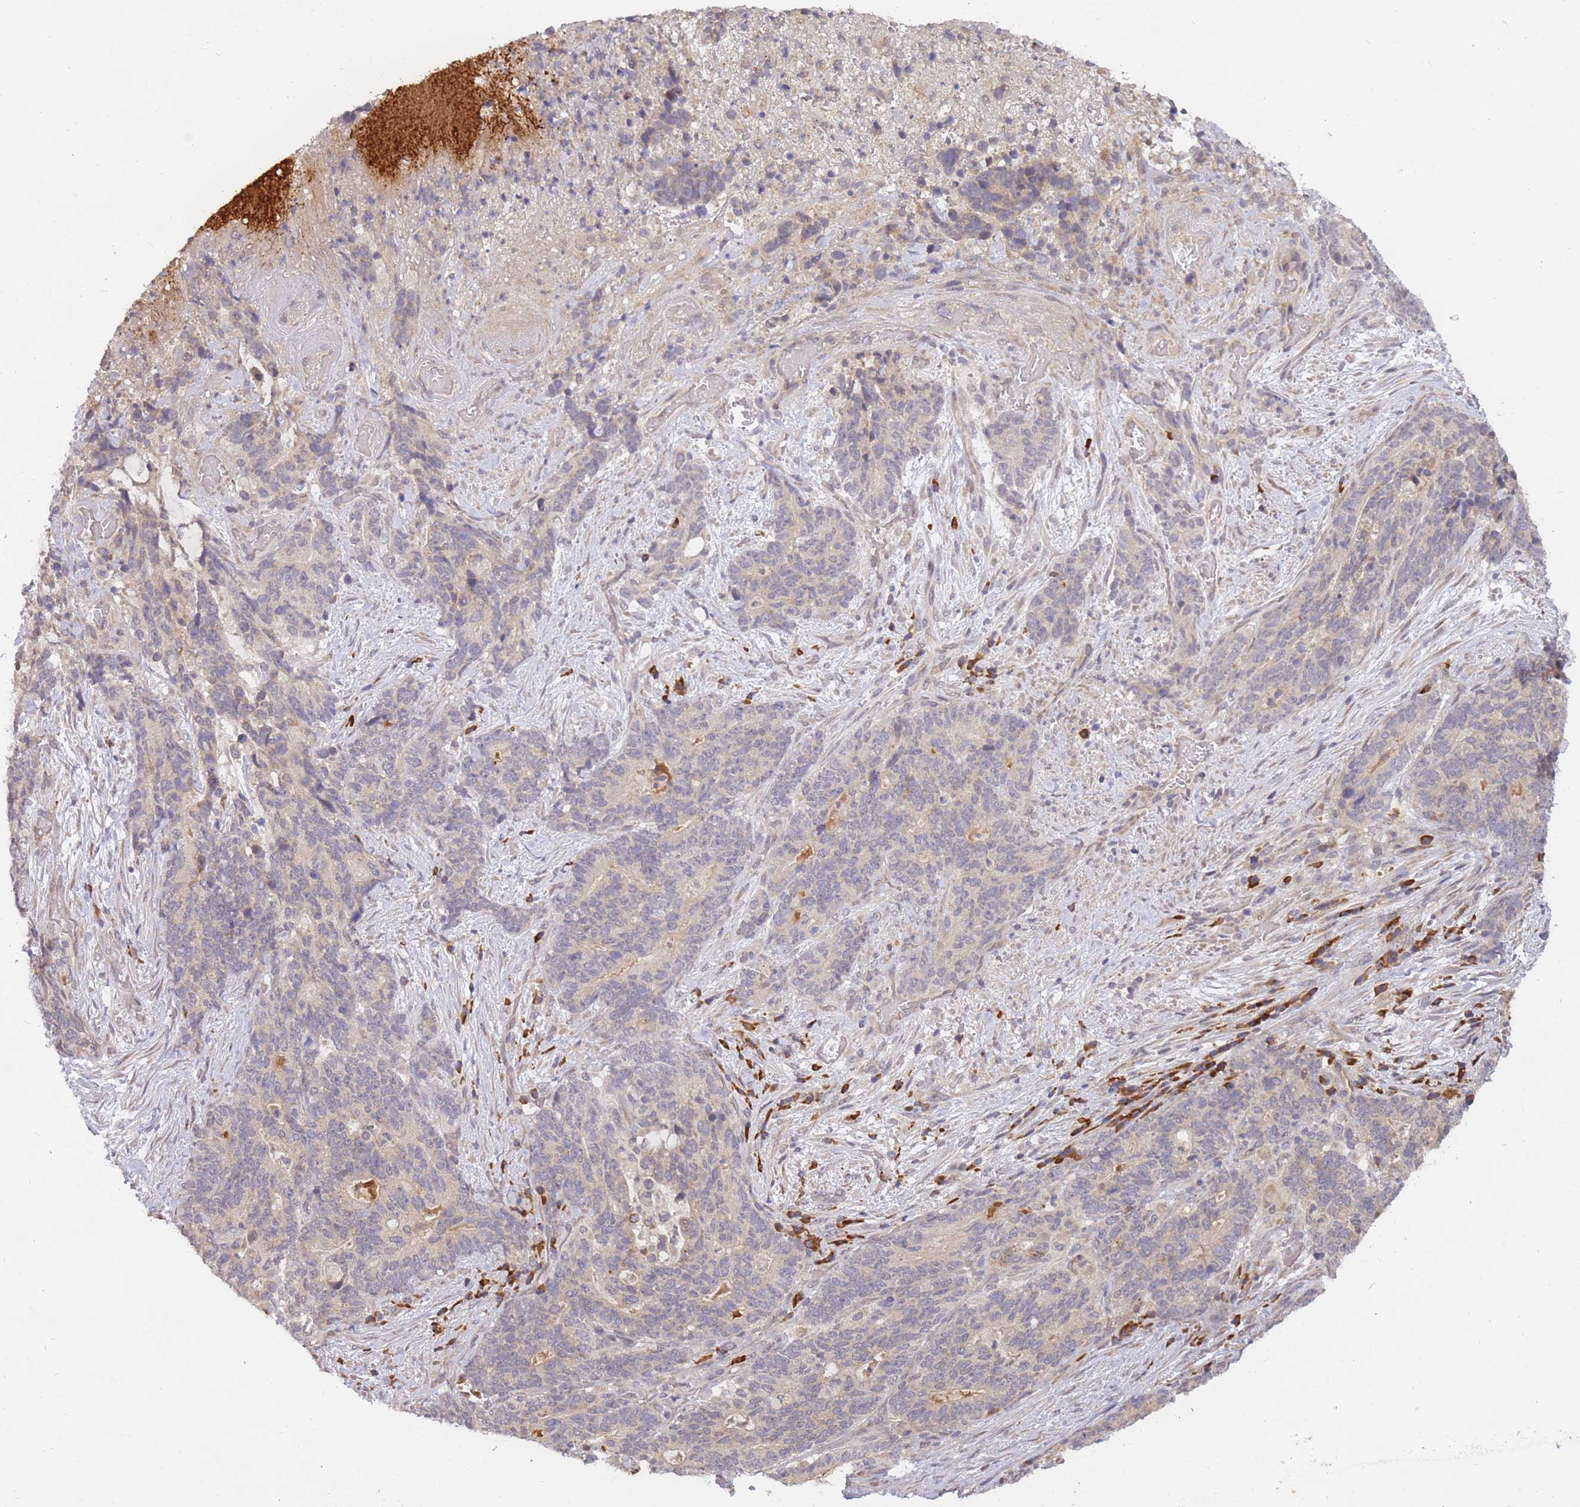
{"staining": {"intensity": "weak", "quantity": "<25%", "location": "cytoplasmic/membranous"}, "tissue": "stomach cancer", "cell_type": "Tumor cells", "image_type": "cancer", "snomed": [{"axis": "morphology", "description": "Normal tissue, NOS"}, {"axis": "morphology", "description": "Adenocarcinoma, NOS"}, {"axis": "topography", "description": "Stomach"}], "caption": "High magnification brightfield microscopy of stomach adenocarcinoma stained with DAB (3,3'-diaminobenzidine) (brown) and counterstained with hematoxylin (blue): tumor cells show no significant positivity.", "gene": "SMC6", "patient": {"sex": "female", "age": 64}}